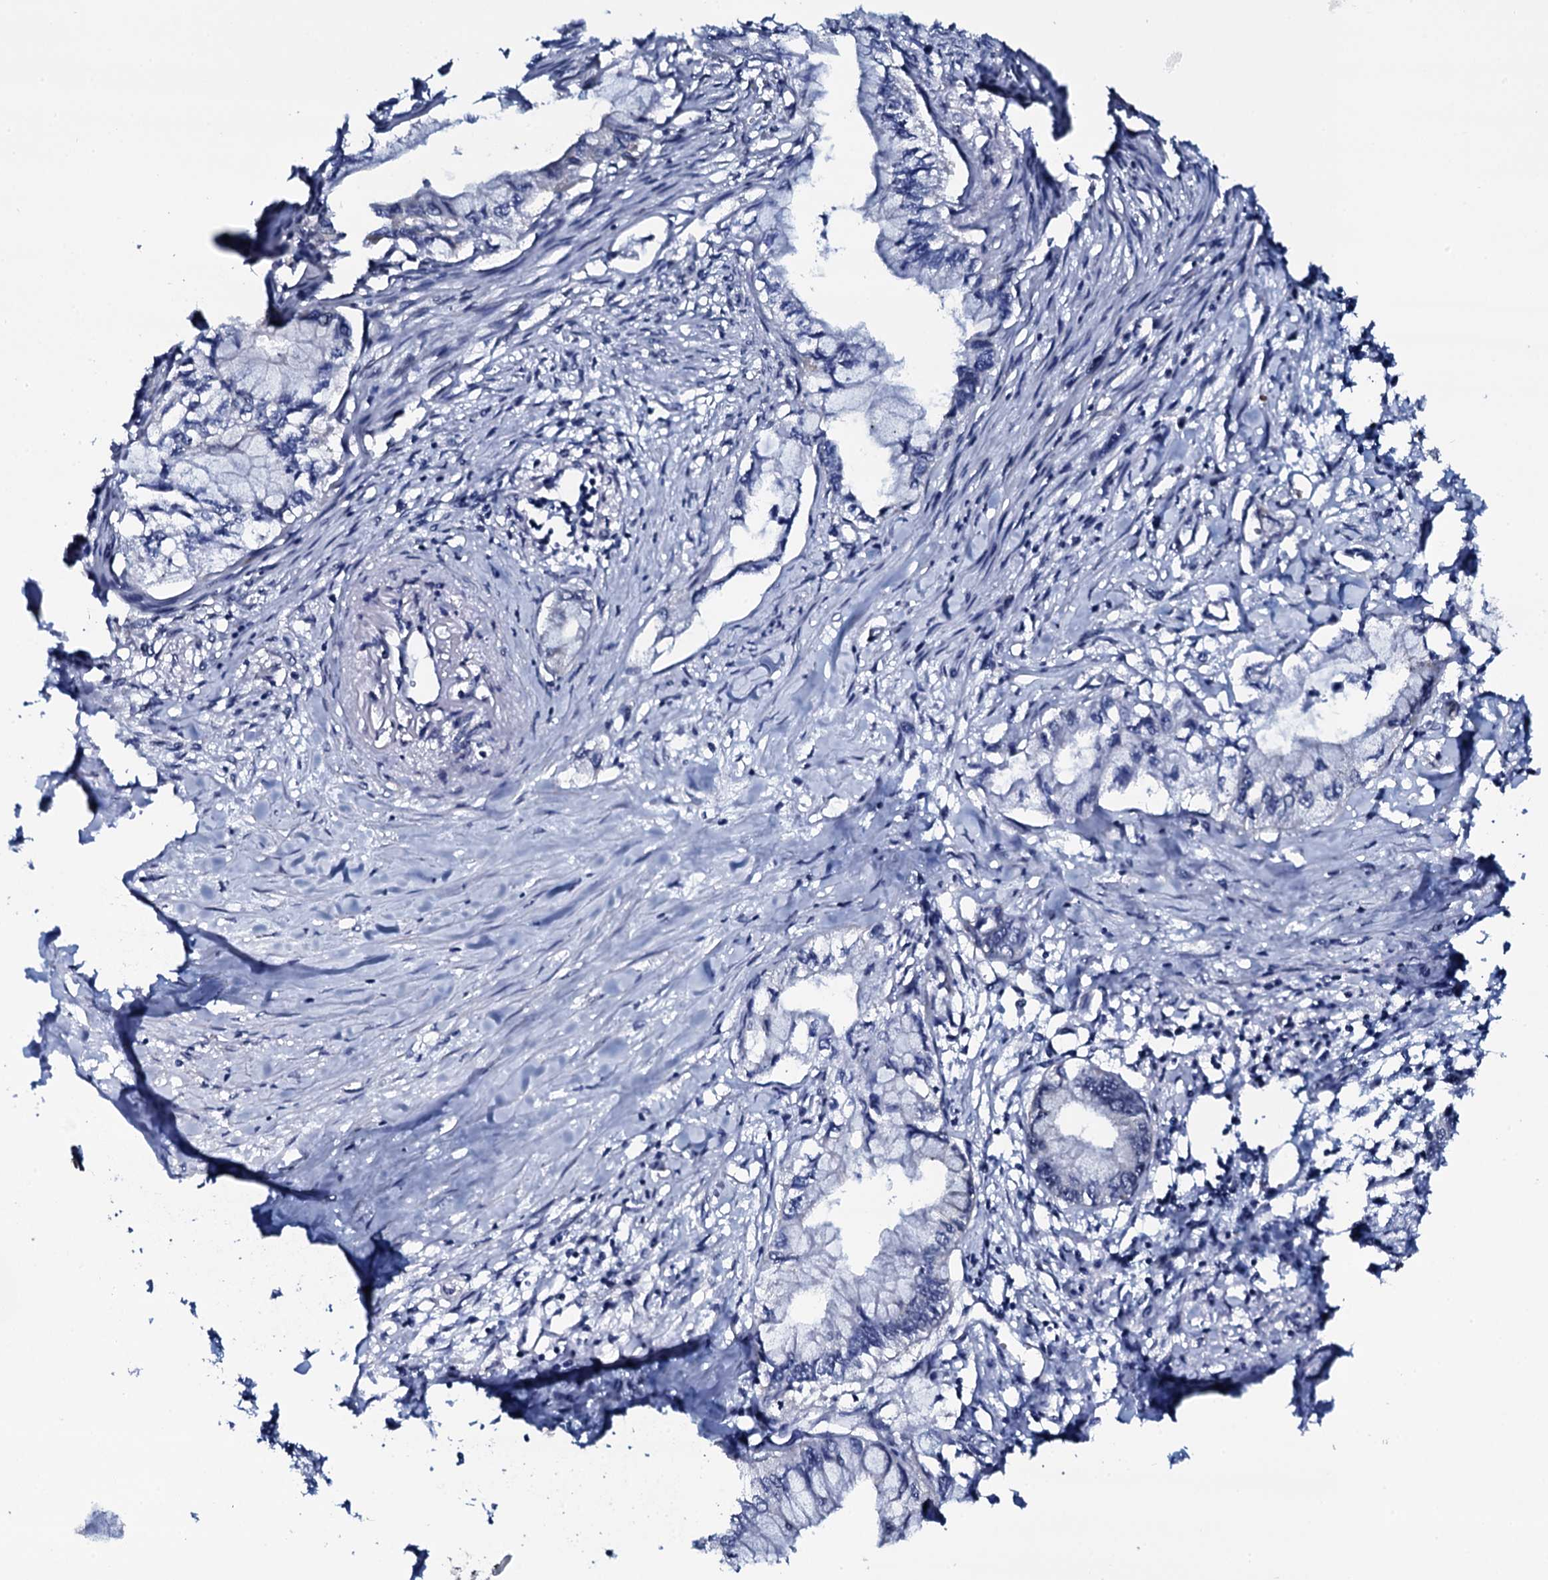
{"staining": {"intensity": "negative", "quantity": "none", "location": "none"}, "tissue": "pancreatic cancer", "cell_type": "Tumor cells", "image_type": "cancer", "snomed": [{"axis": "morphology", "description": "Adenocarcinoma, NOS"}, {"axis": "topography", "description": "Pancreas"}], "caption": "Tumor cells are negative for brown protein staining in pancreatic cancer (adenocarcinoma).", "gene": "CWC15", "patient": {"sex": "male", "age": 48}}